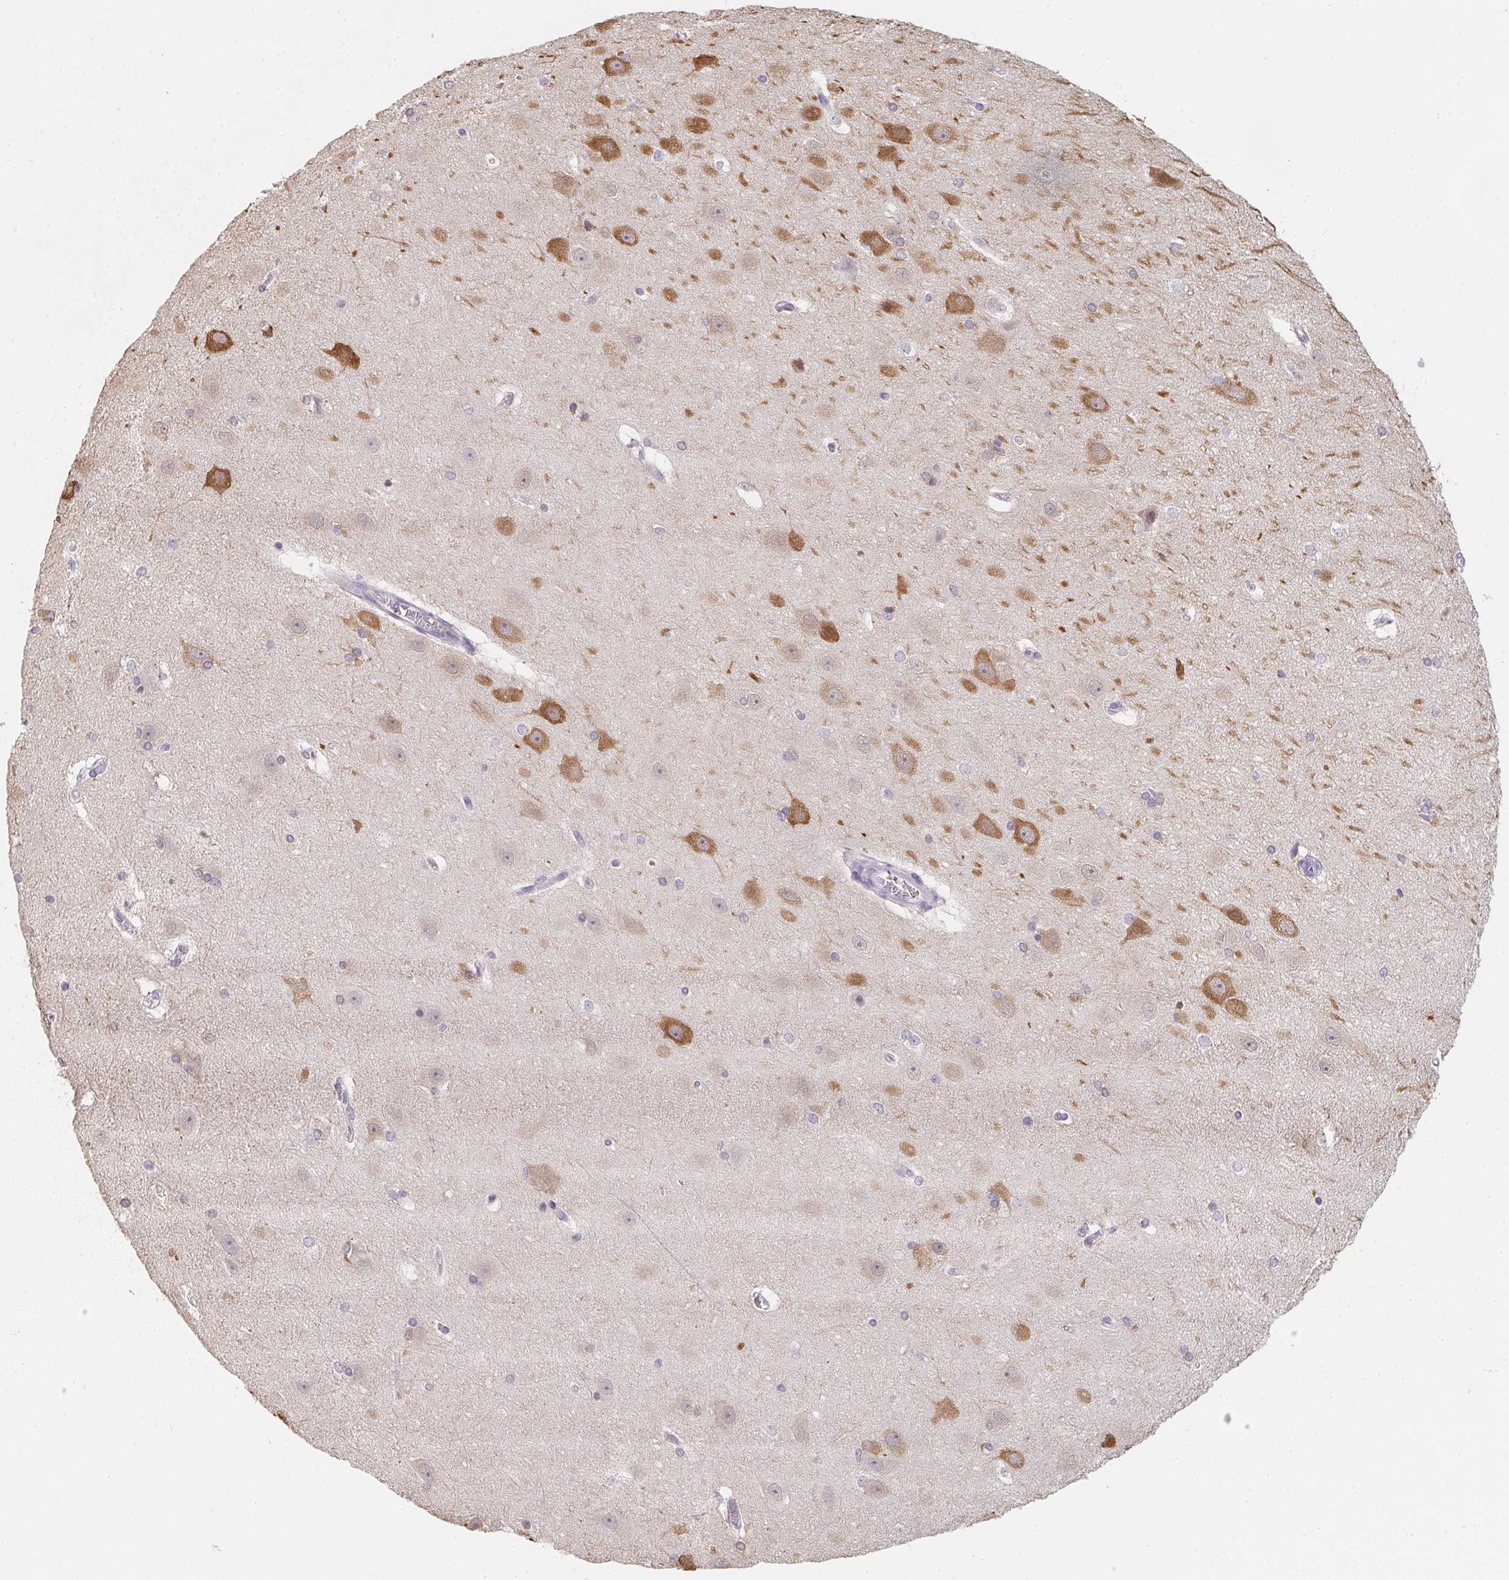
{"staining": {"intensity": "weak", "quantity": "<25%", "location": "cytoplasmic/membranous"}, "tissue": "hippocampus", "cell_type": "Glial cells", "image_type": "normal", "snomed": [{"axis": "morphology", "description": "Normal tissue, NOS"}, {"axis": "topography", "description": "Cerebral cortex"}, {"axis": "topography", "description": "Hippocampus"}], "caption": "A histopathology image of hippocampus stained for a protein shows no brown staining in glial cells.", "gene": "MAP1A", "patient": {"sex": "female", "age": 19}}